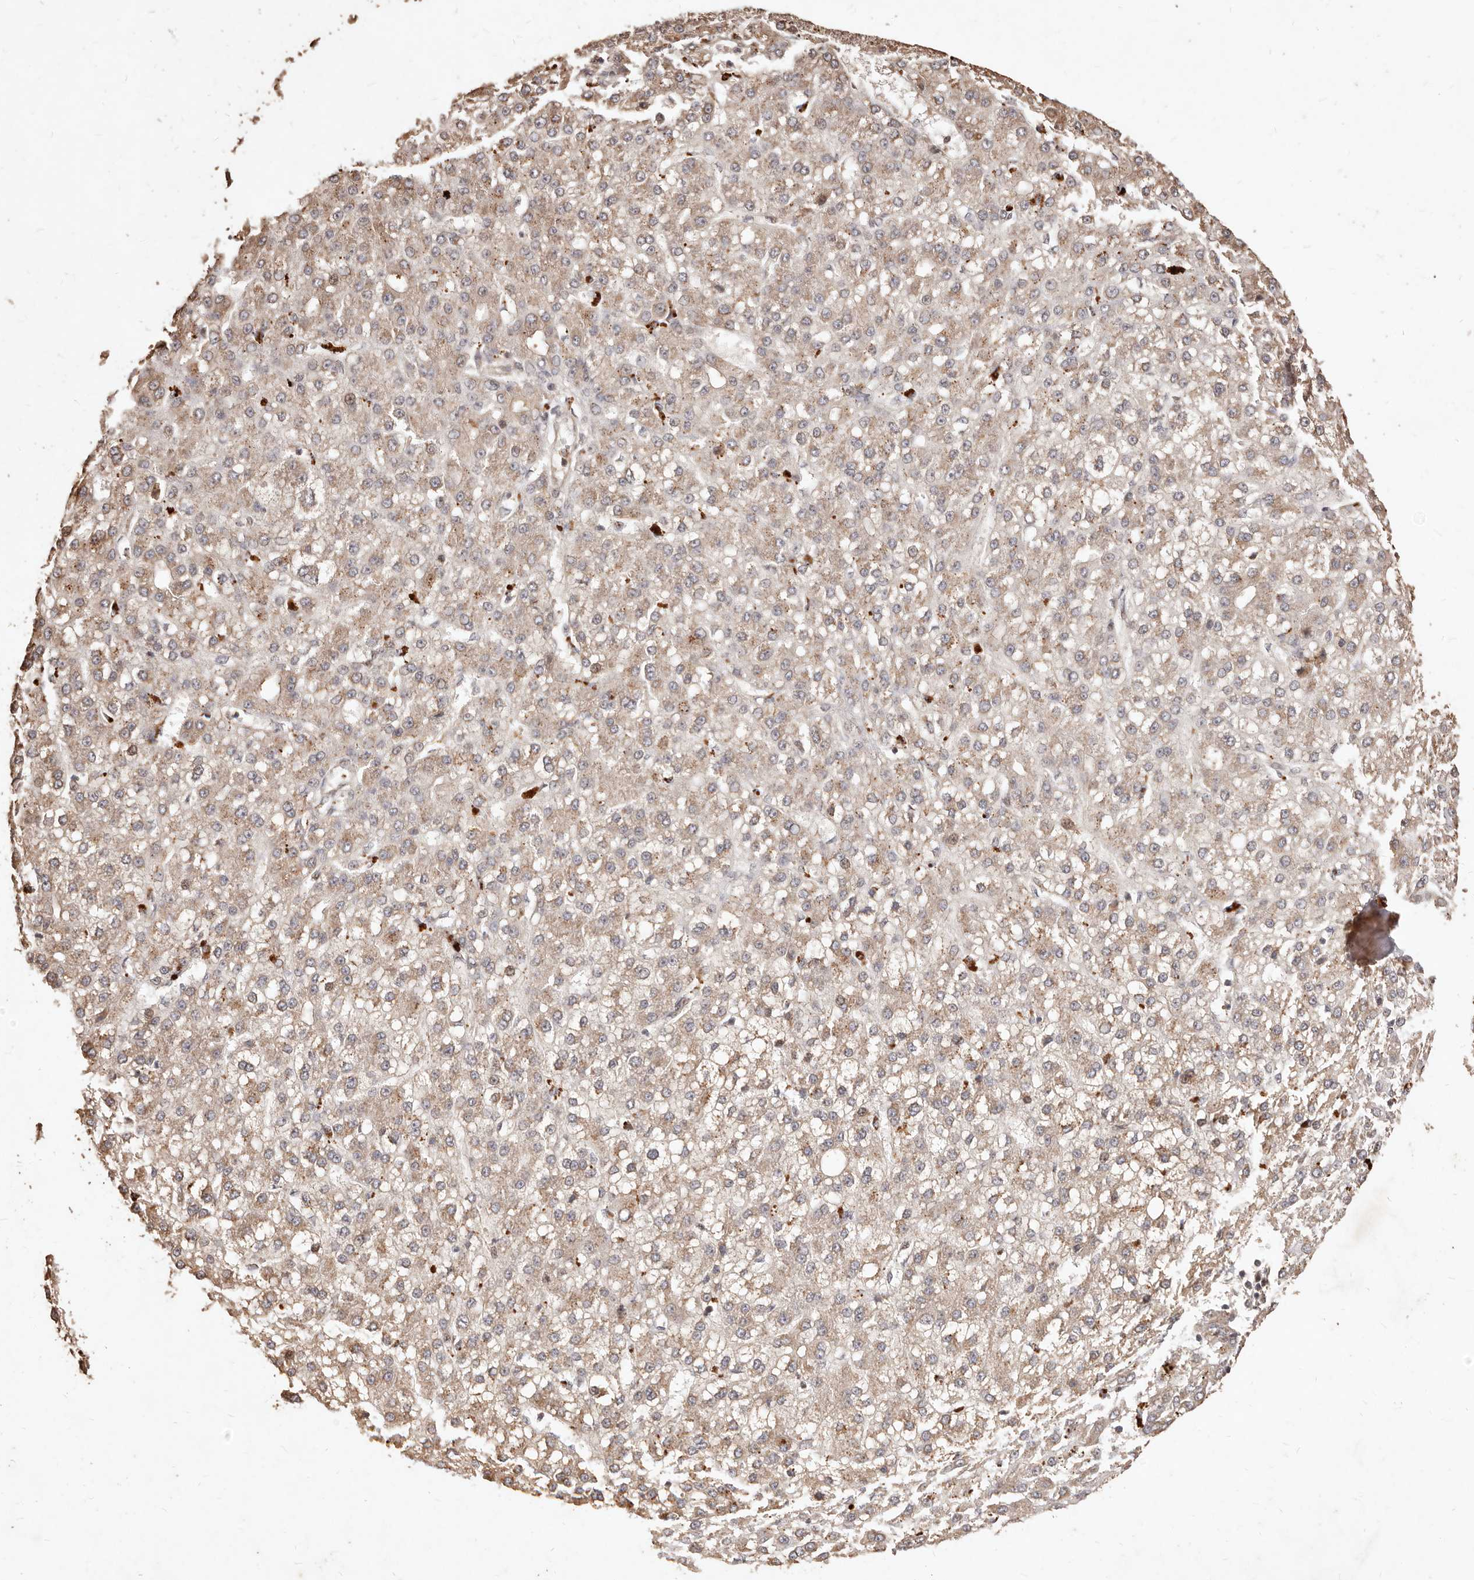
{"staining": {"intensity": "weak", "quantity": ">75%", "location": "cytoplasmic/membranous"}, "tissue": "liver cancer", "cell_type": "Tumor cells", "image_type": "cancer", "snomed": [{"axis": "morphology", "description": "Carcinoma, Hepatocellular, NOS"}, {"axis": "topography", "description": "Liver"}], "caption": "Protein positivity by immunohistochemistry demonstrates weak cytoplasmic/membranous expression in approximately >75% of tumor cells in liver hepatocellular carcinoma.", "gene": "KIF9", "patient": {"sex": "male", "age": 67}}